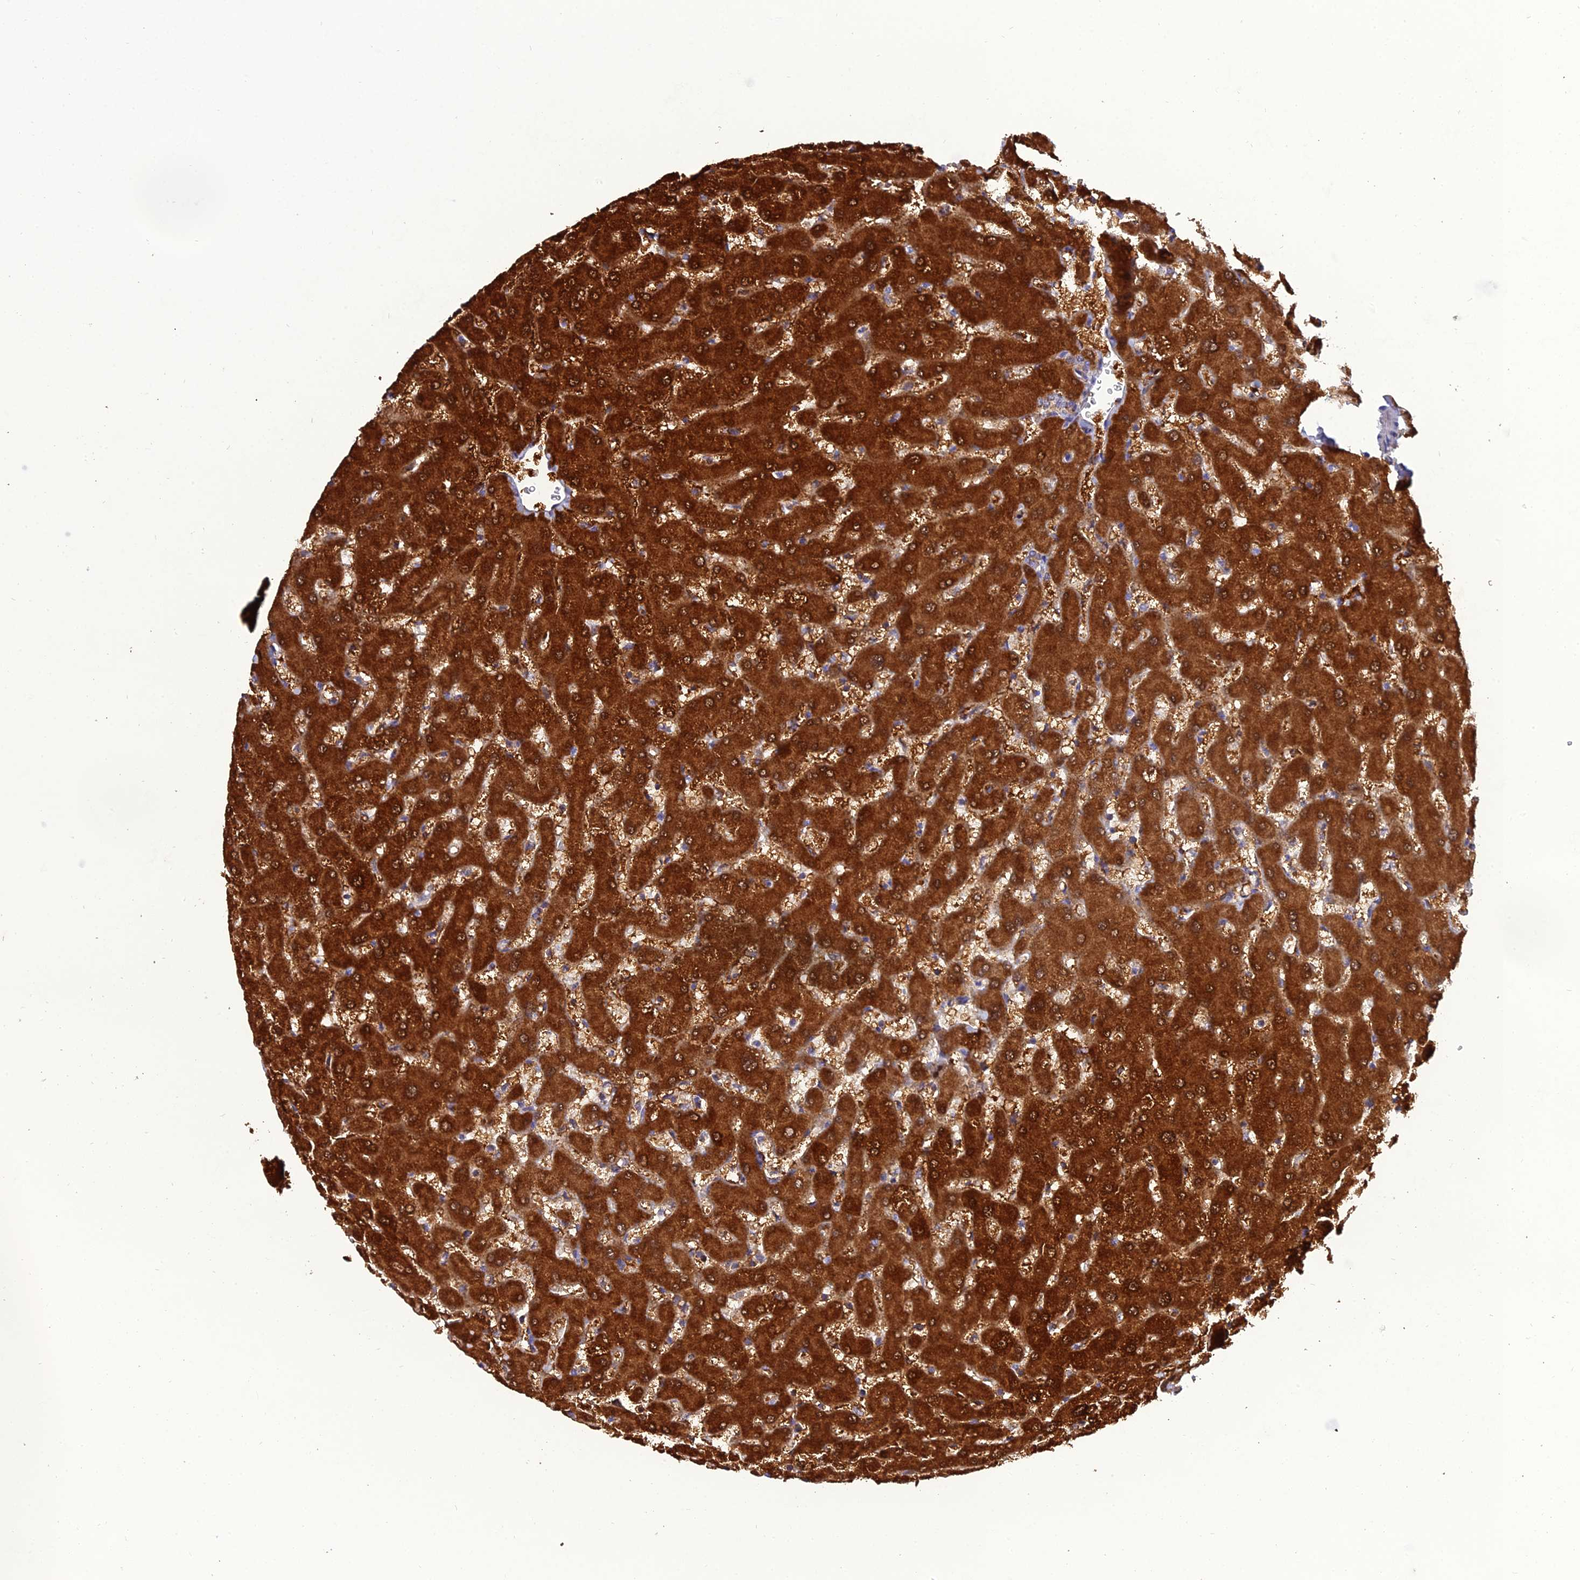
{"staining": {"intensity": "weak", "quantity": "25%-75%", "location": "cytoplasmic/membranous"}, "tissue": "liver", "cell_type": "Cholangiocytes", "image_type": "normal", "snomed": [{"axis": "morphology", "description": "Normal tissue, NOS"}, {"axis": "topography", "description": "Liver"}], "caption": "Cholangiocytes demonstrate low levels of weak cytoplasmic/membranous staining in approximately 25%-75% of cells in normal liver. Using DAB (3,3'-diaminobenzidine) (brown) and hematoxylin (blue) stains, captured at high magnification using brightfield microscopy.", "gene": "GPD1", "patient": {"sex": "female", "age": 63}}